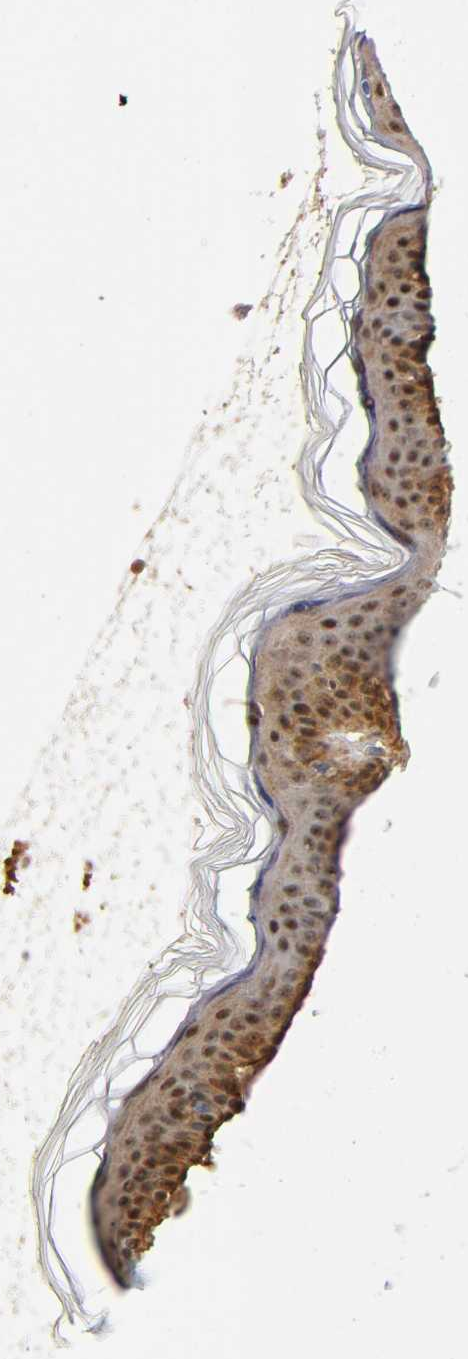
{"staining": {"intensity": "moderate", "quantity": ">75%", "location": "nuclear"}, "tissue": "skin", "cell_type": "Keratinocytes", "image_type": "normal", "snomed": [{"axis": "morphology", "description": "Normal tissue, NOS"}, {"axis": "topography", "description": "Skin"}], "caption": "IHC (DAB (3,3'-diaminobenzidine)) staining of unremarkable skin demonstrates moderate nuclear protein expression in approximately >75% of keratinocytes.", "gene": "IQCJ", "patient": {"sex": "female", "age": 4}}